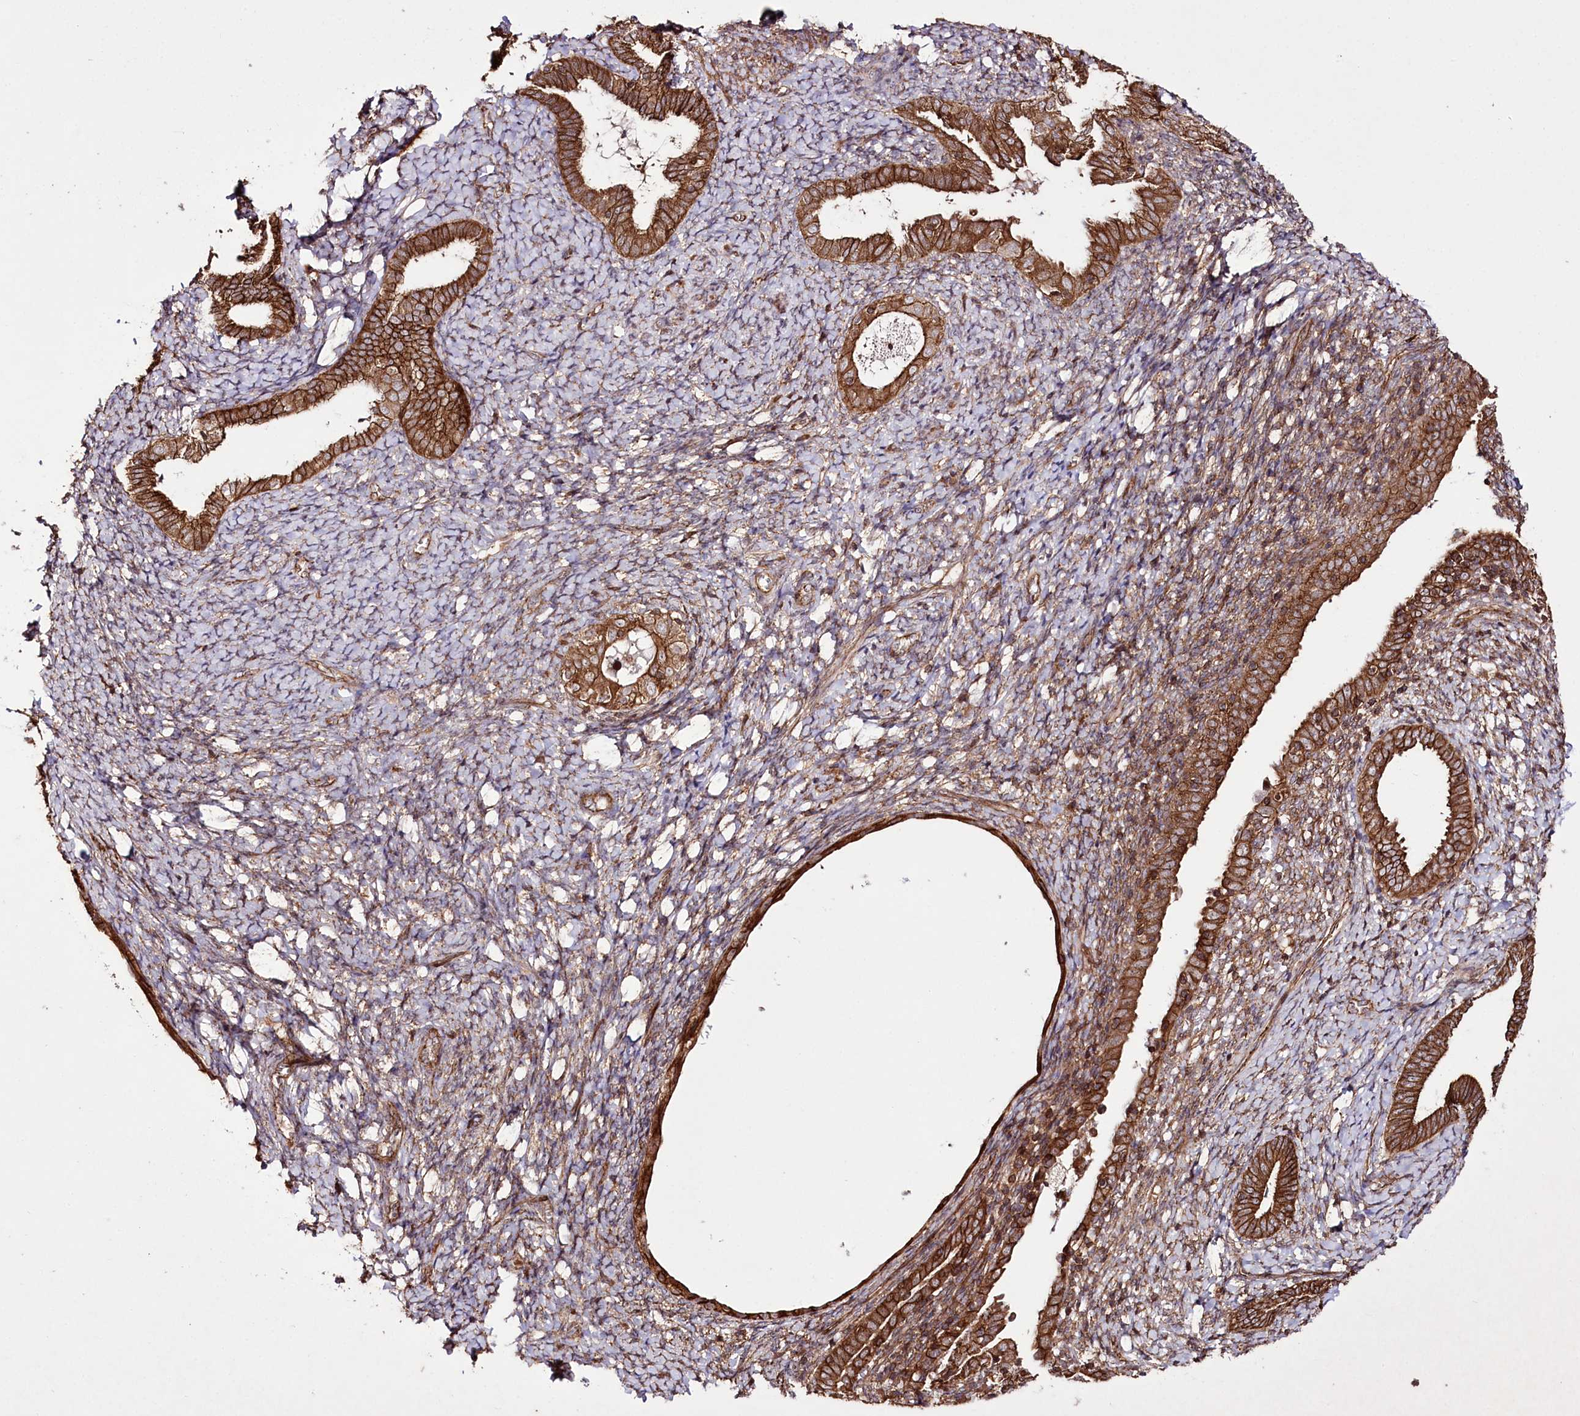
{"staining": {"intensity": "moderate", "quantity": ">75%", "location": "cytoplasmic/membranous"}, "tissue": "endometrium", "cell_type": "Cells in endometrial stroma", "image_type": "normal", "snomed": [{"axis": "morphology", "description": "Normal tissue, NOS"}, {"axis": "topography", "description": "Endometrium"}], "caption": "Endometrium stained with DAB IHC reveals medium levels of moderate cytoplasmic/membranous staining in approximately >75% of cells in endometrial stroma. (Stains: DAB in brown, nuclei in blue, Microscopy: brightfield microscopy at high magnification).", "gene": "DHX29", "patient": {"sex": "female", "age": 72}}